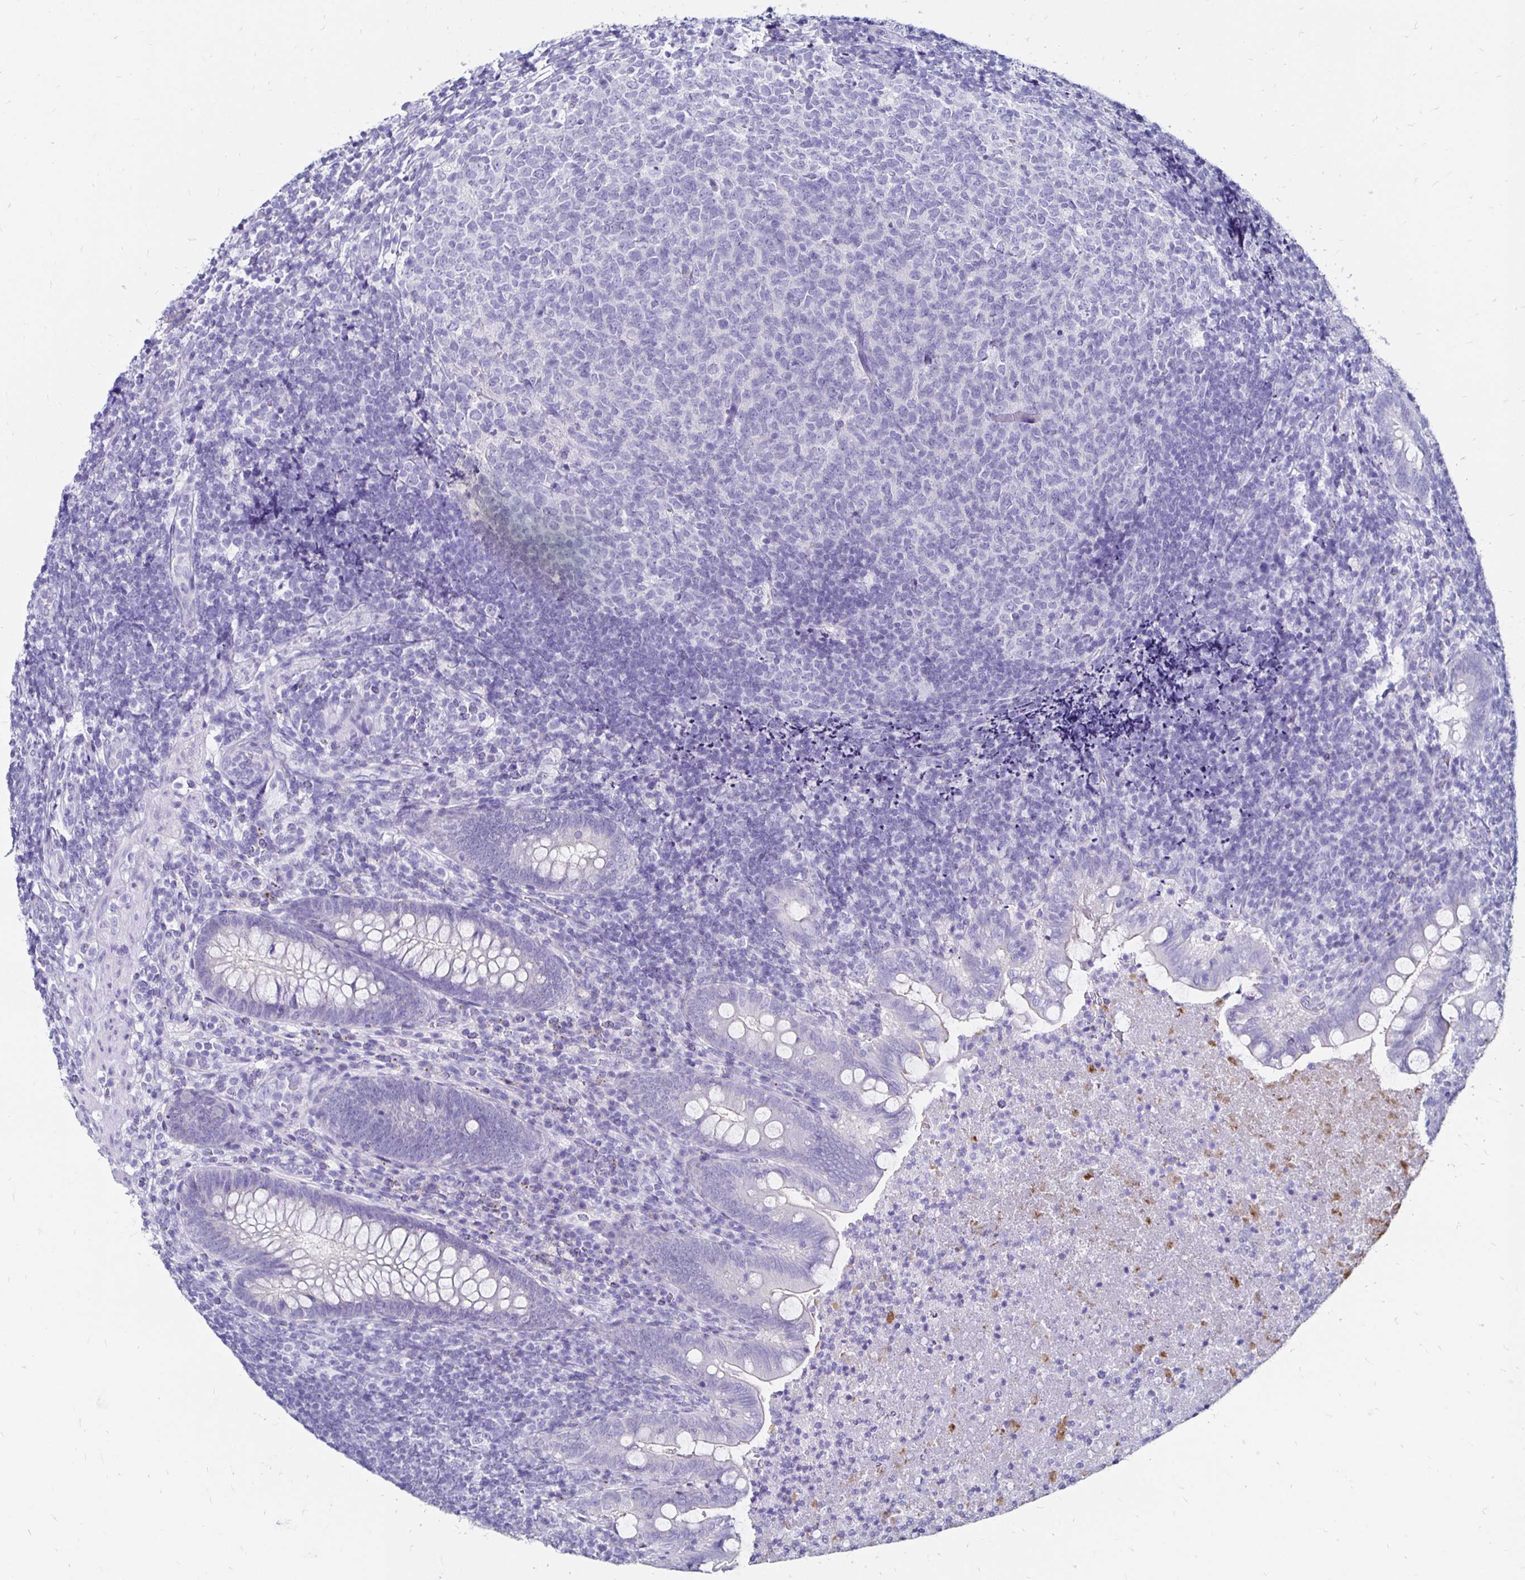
{"staining": {"intensity": "negative", "quantity": "none", "location": "none"}, "tissue": "appendix", "cell_type": "Glandular cells", "image_type": "normal", "snomed": [{"axis": "morphology", "description": "Normal tissue, NOS"}, {"axis": "topography", "description": "Appendix"}], "caption": "Histopathology image shows no significant protein staining in glandular cells of benign appendix. Brightfield microscopy of immunohistochemistry (IHC) stained with DAB (3,3'-diaminobenzidine) (brown) and hematoxylin (blue), captured at high magnification.", "gene": "KCNT1", "patient": {"sex": "male", "age": 47}}